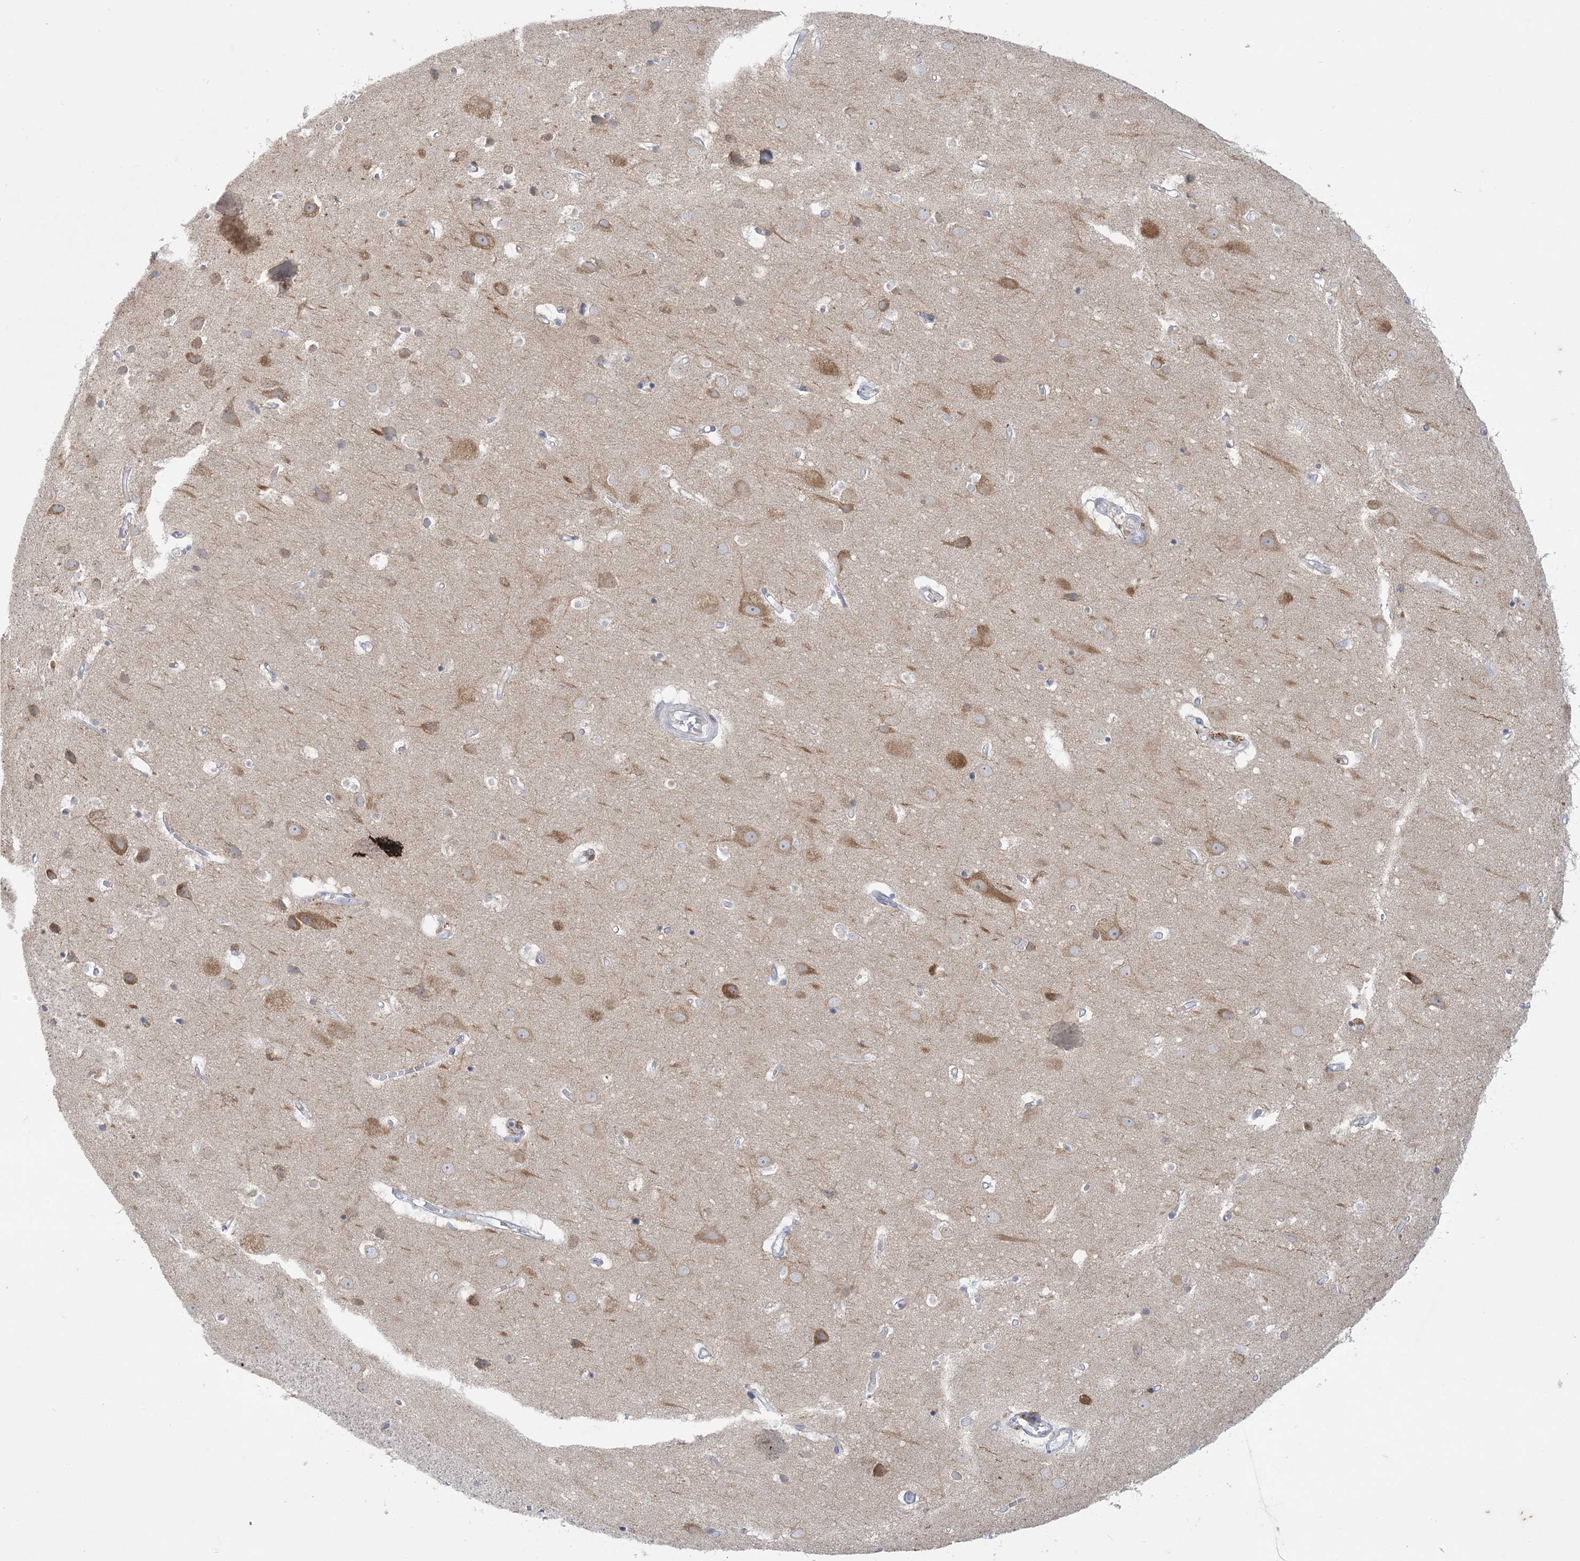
{"staining": {"intensity": "negative", "quantity": "none", "location": "none"}, "tissue": "cerebral cortex", "cell_type": "Endothelial cells", "image_type": "normal", "snomed": [{"axis": "morphology", "description": "Normal tissue, NOS"}, {"axis": "topography", "description": "Cerebral cortex"}], "caption": "Protein analysis of benign cerebral cortex shows no significant staining in endothelial cells.", "gene": "KIF3A", "patient": {"sex": "male", "age": 54}}